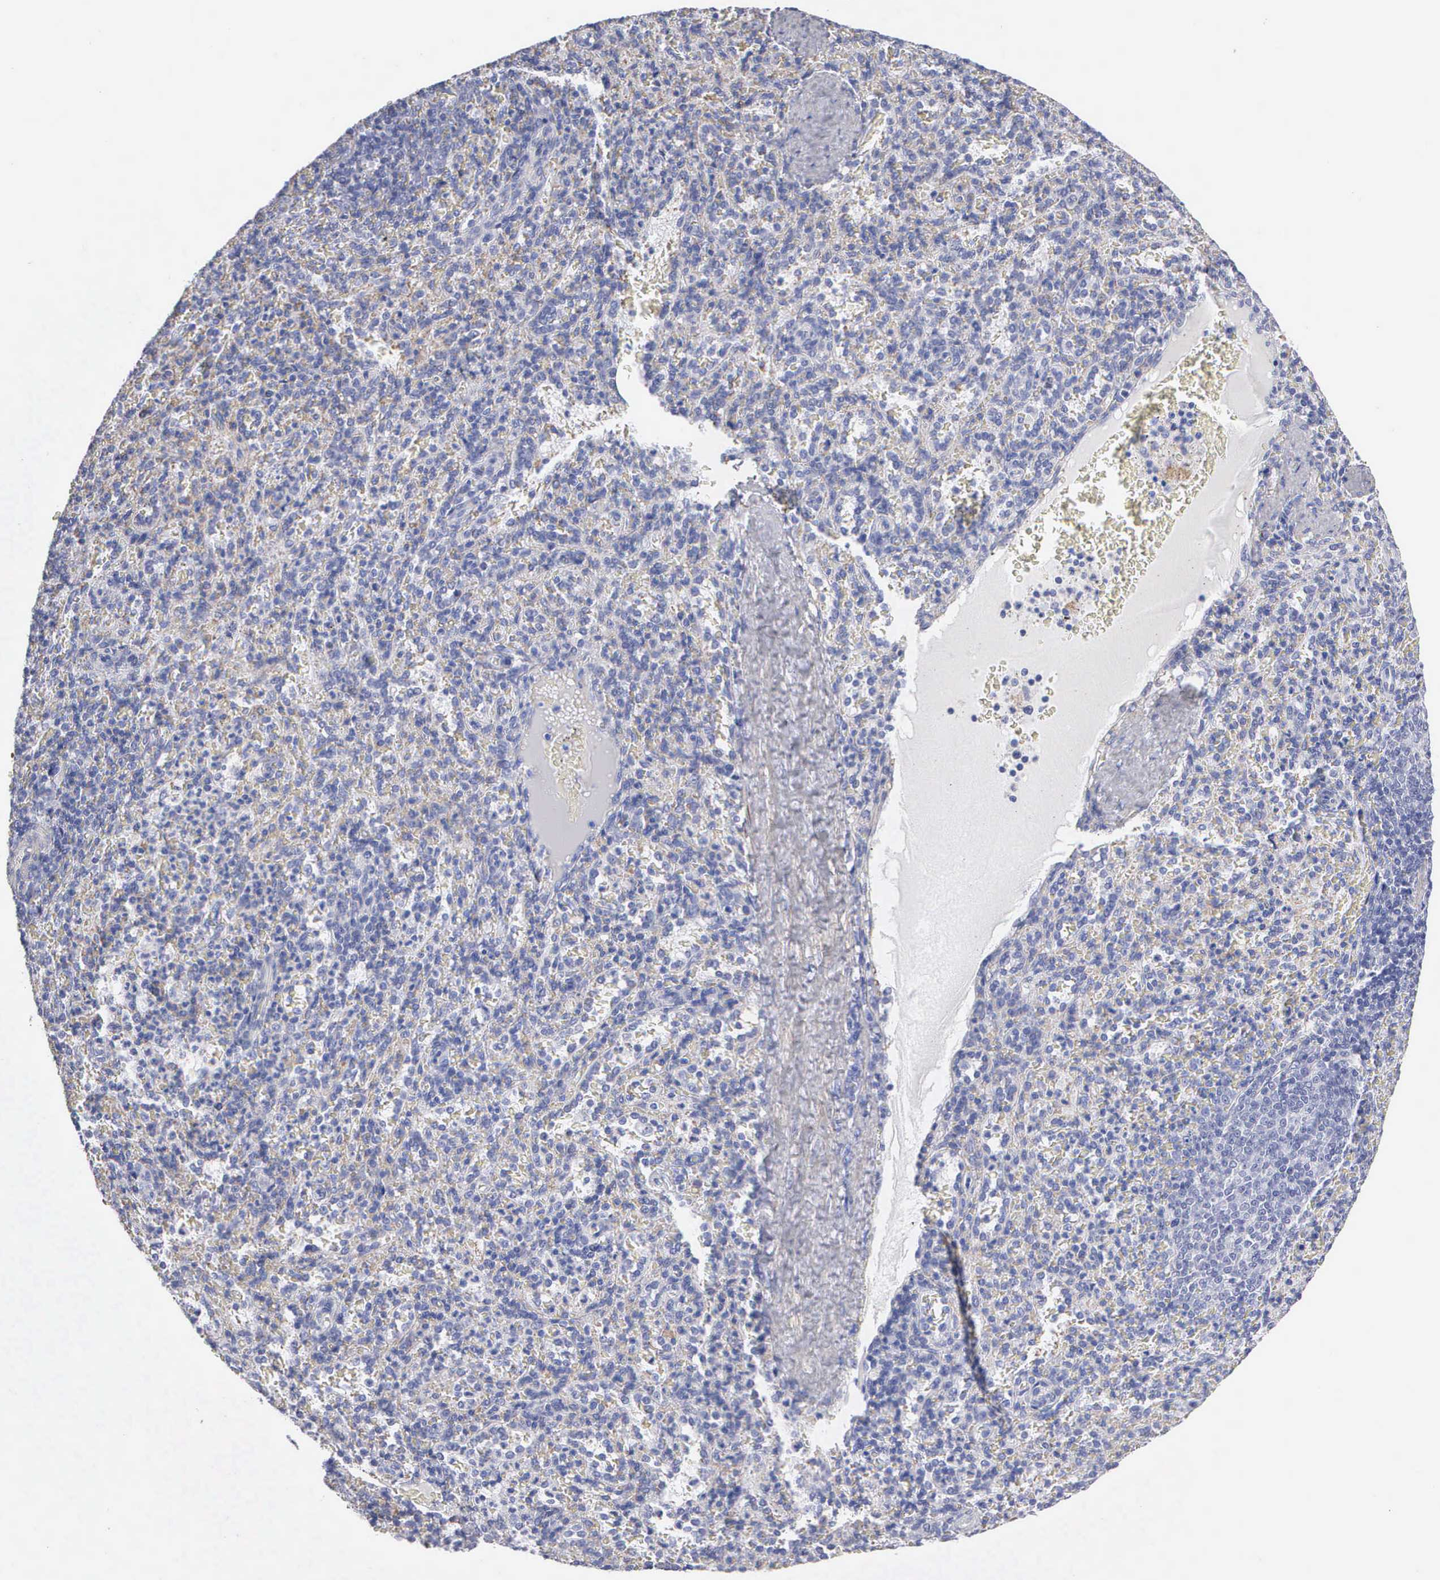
{"staining": {"intensity": "negative", "quantity": "none", "location": "none"}, "tissue": "spleen", "cell_type": "Cells in red pulp", "image_type": "normal", "snomed": [{"axis": "morphology", "description": "Normal tissue, NOS"}, {"axis": "topography", "description": "Spleen"}], "caption": "Immunohistochemistry of normal human spleen reveals no positivity in cells in red pulp. (DAB (3,3'-diaminobenzidine) IHC with hematoxylin counter stain).", "gene": "ELFN2", "patient": {"sex": "female", "age": 21}}